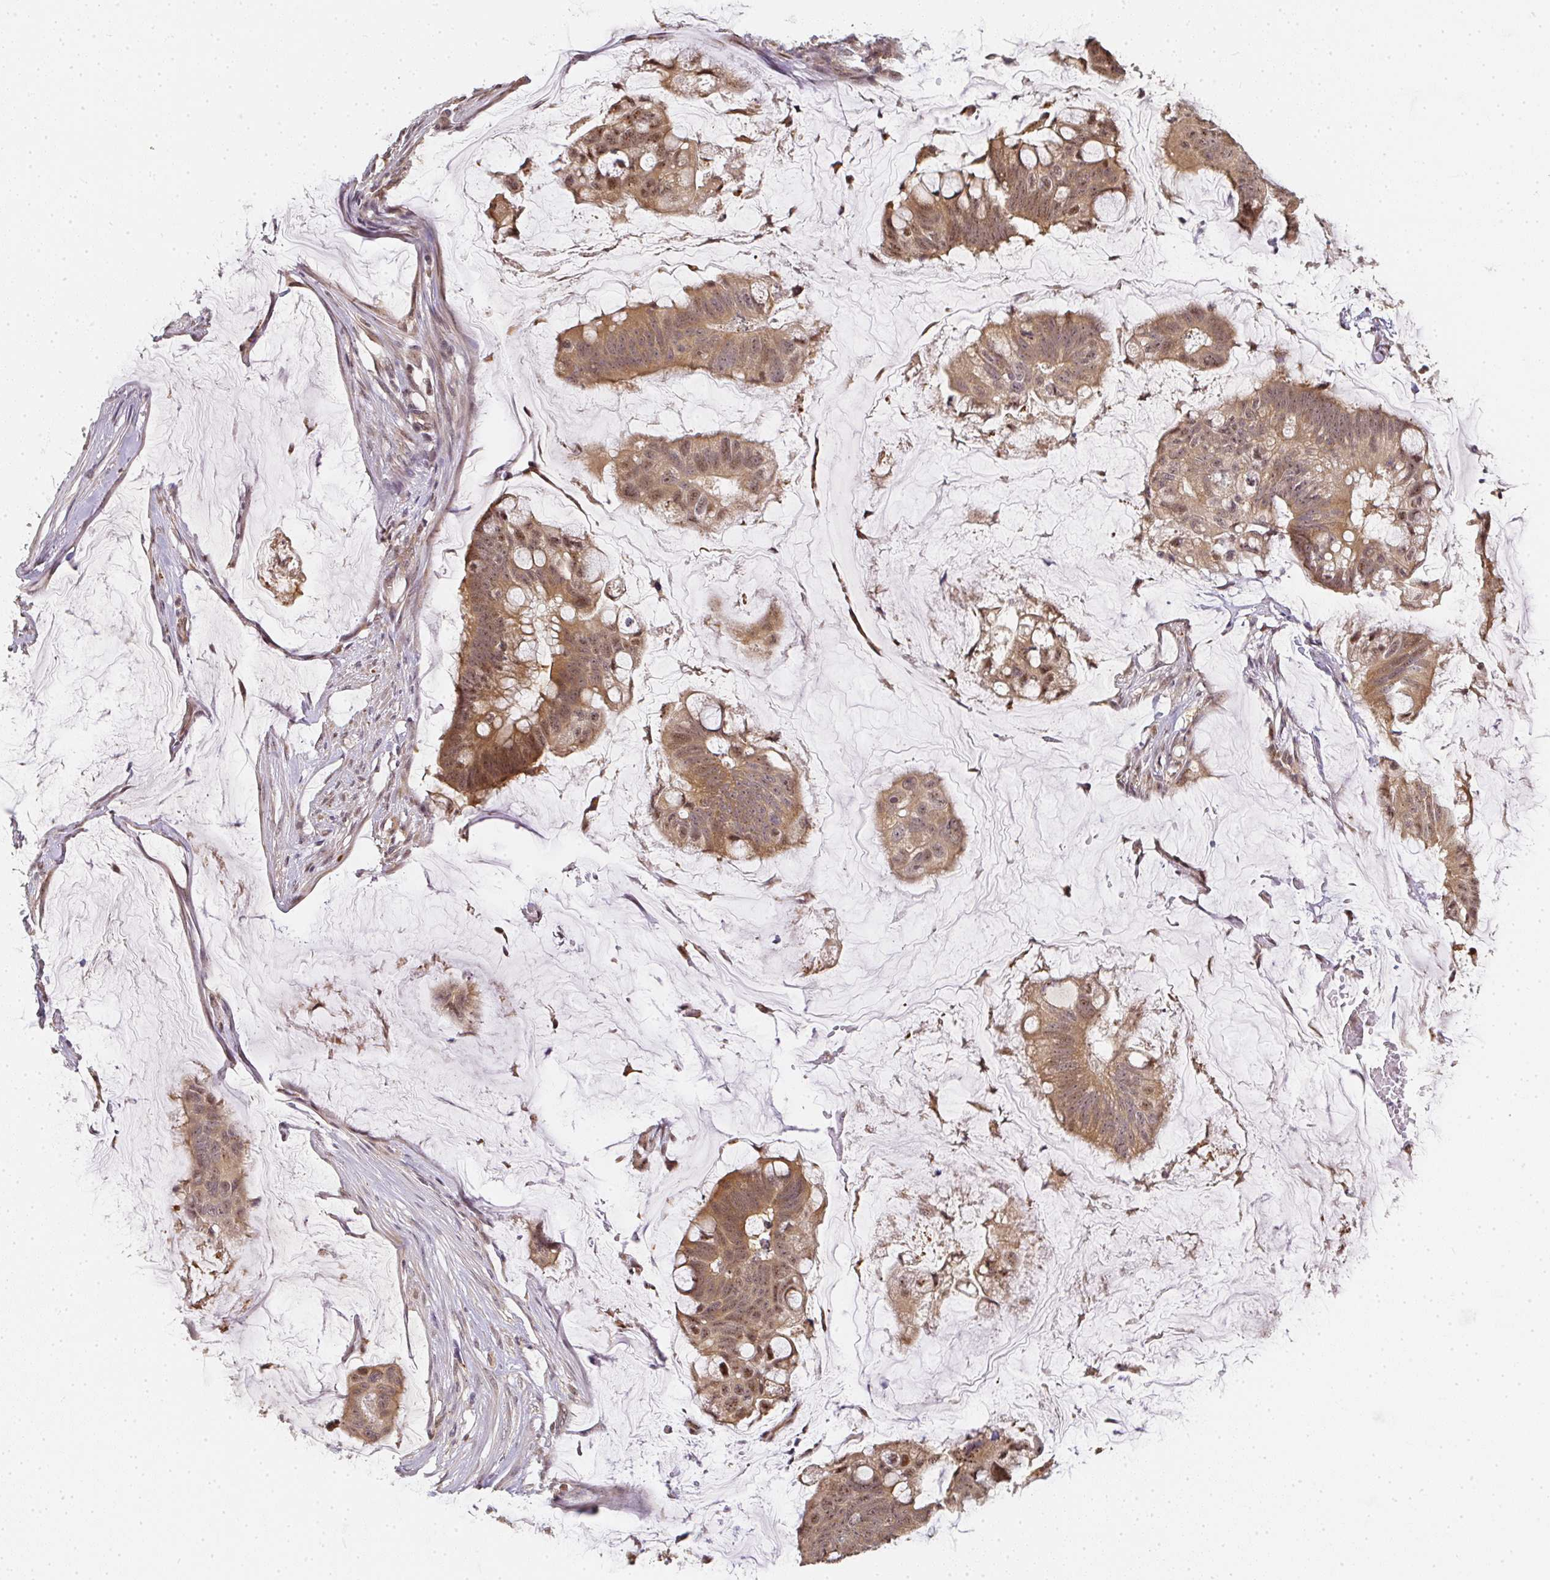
{"staining": {"intensity": "moderate", "quantity": "25%-75%", "location": "cytoplasmic/membranous"}, "tissue": "colorectal cancer", "cell_type": "Tumor cells", "image_type": "cancer", "snomed": [{"axis": "morphology", "description": "Adenocarcinoma, NOS"}, {"axis": "topography", "description": "Colon"}], "caption": "Immunohistochemical staining of adenocarcinoma (colorectal) exhibits medium levels of moderate cytoplasmic/membranous protein expression in about 25%-75% of tumor cells. (IHC, brightfield microscopy, high magnification).", "gene": "SLC35B3", "patient": {"sex": "male", "age": 62}}